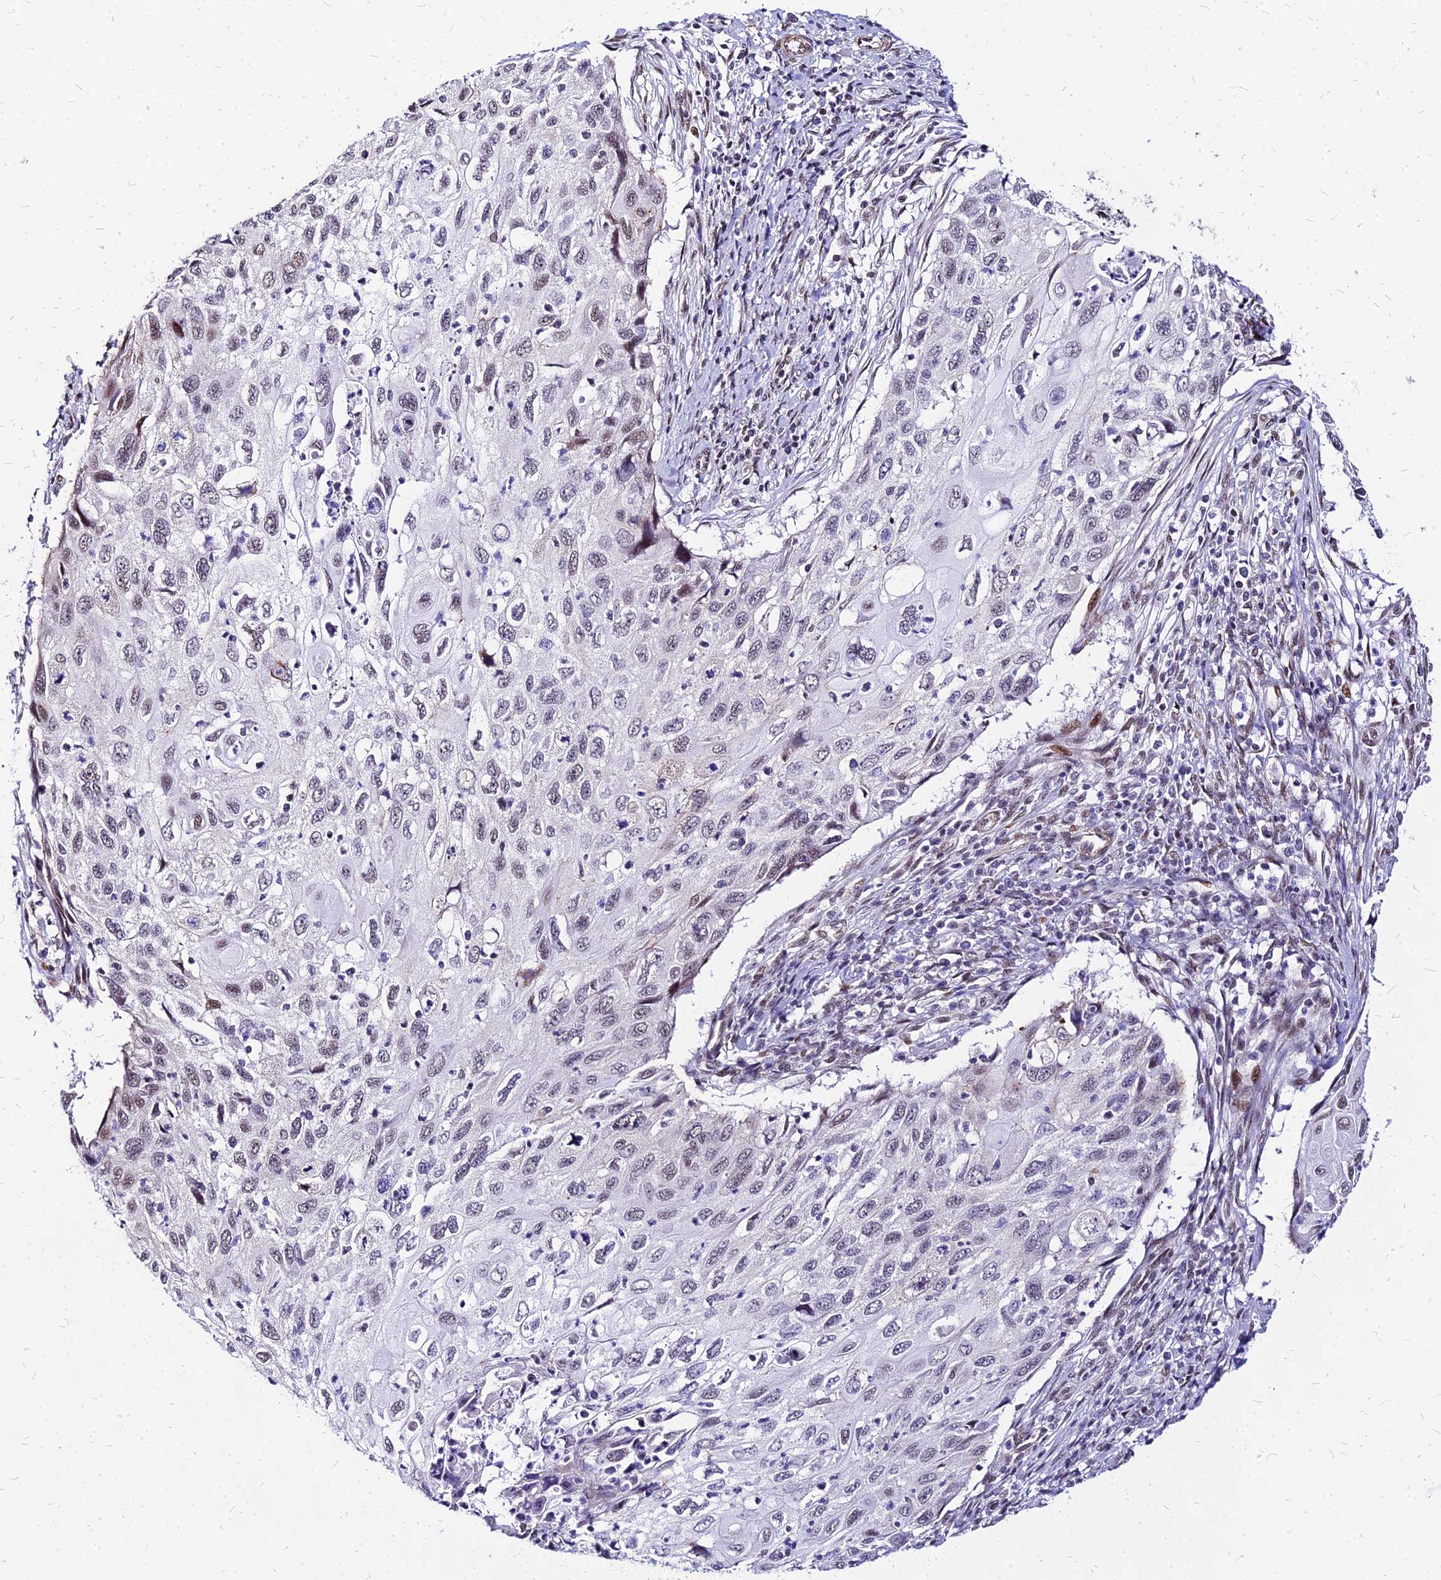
{"staining": {"intensity": "moderate", "quantity": "25%-75%", "location": "nuclear"}, "tissue": "cervical cancer", "cell_type": "Tumor cells", "image_type": "cancer", "snomed": [{"axis": "morphology", "description": "Squamous cell carcinoma, NOS"}, {"axis": "topography", "description": "Cervix"}], "caption": "Immunohistochemical staining of cervical cancer (squamous cell carcinoma) displays medium levels of moderate nuclear protein expression in about 25%-75% of tumor cells. Nuclei are stained in blue.", "gene": "FDX2", "patient": {"sex": "female", "age": 70}}